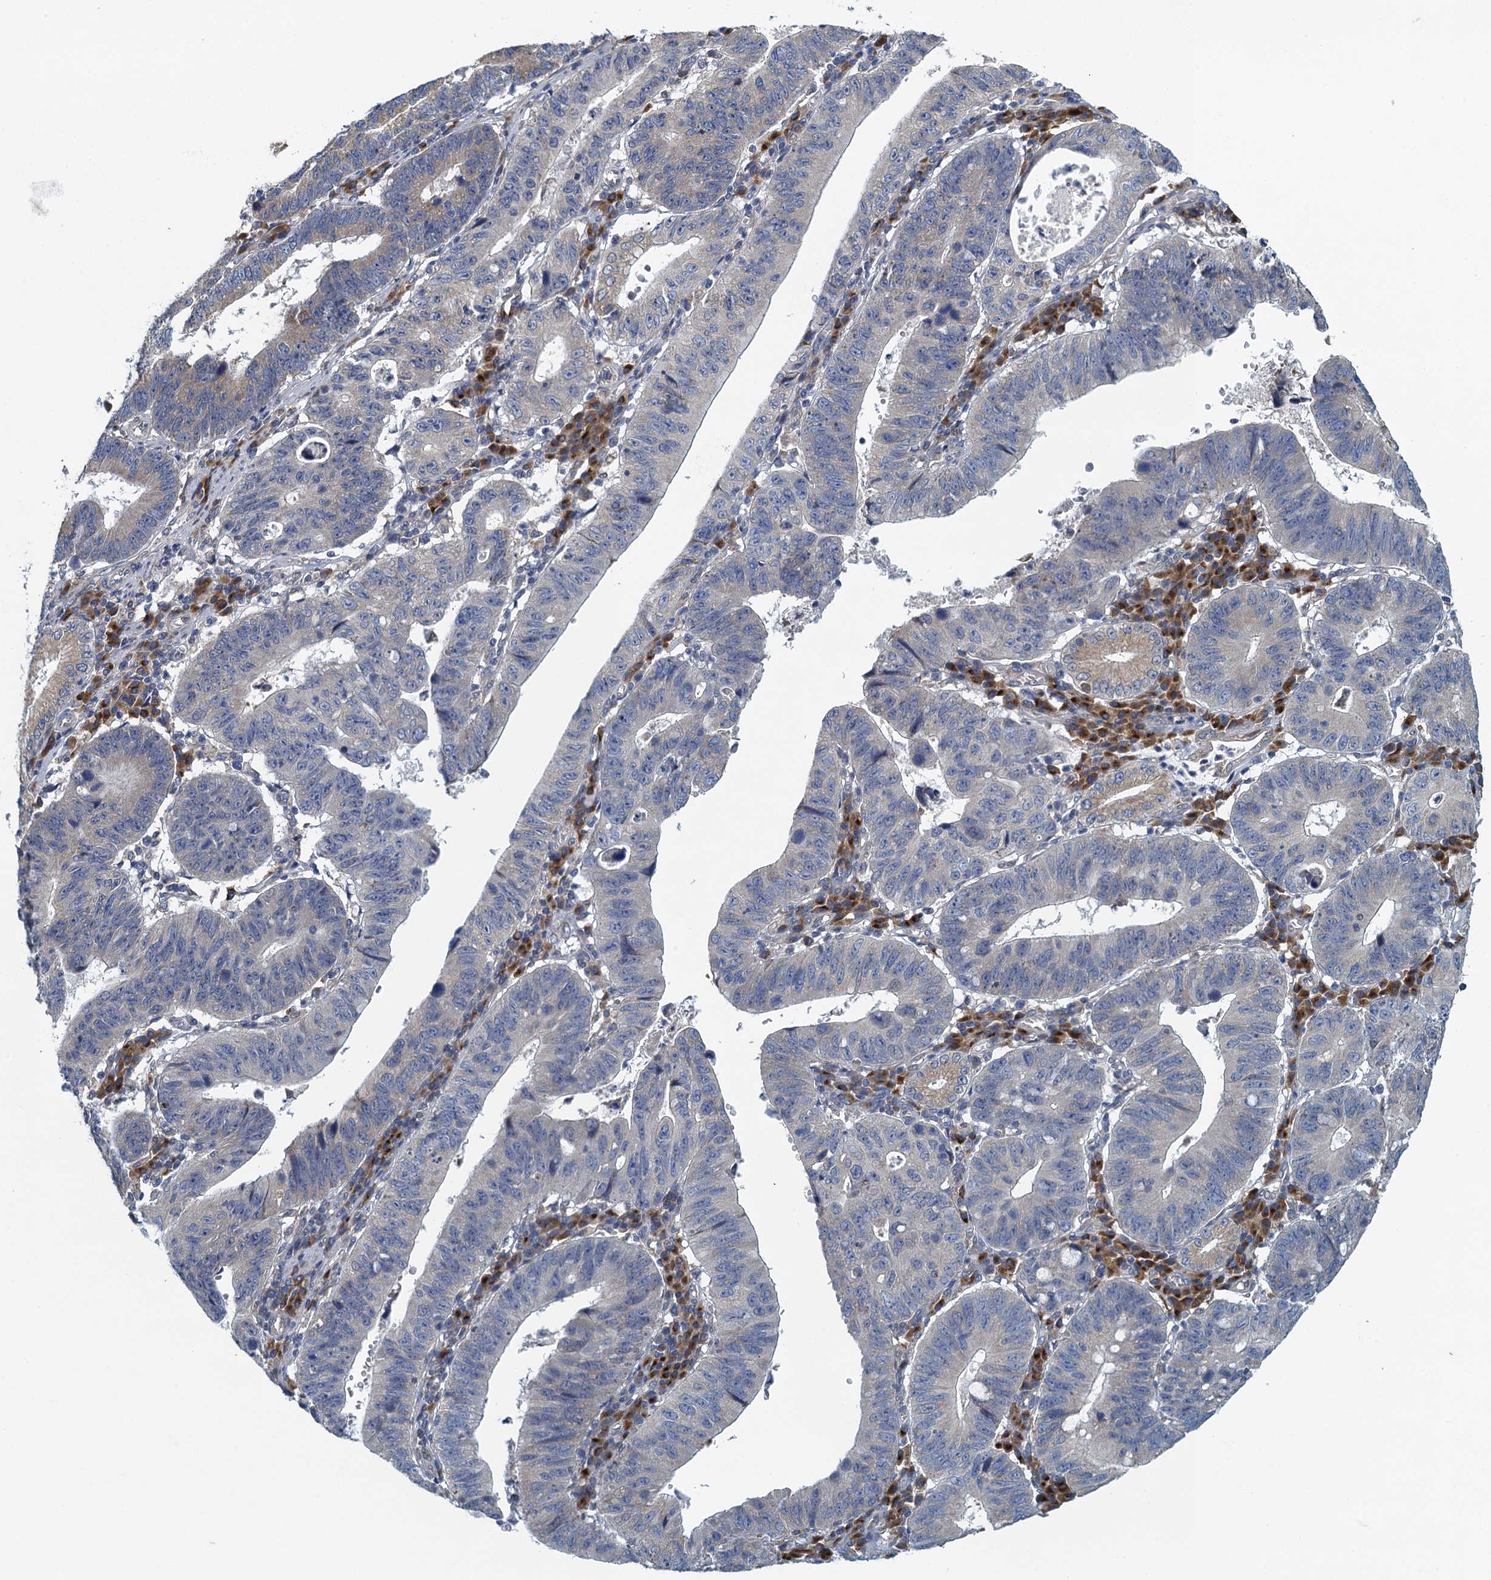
{"staining": {"intensity": "negative", "quantity": "none", "location": "none"}, "tissue": "stomach cancer", "cell_type": "Tumor cells", "image_type": "cancer", "snomed": [{"axis": "morphology", "description": "Adenocarcinoma, NOS"}, {"axis": "topography", "description": "Stomach"}], "caption": "Adenocarcinoma (stomach) was stained to show a protein in brown. There is no significant staining in tumor cells.", "gene": "ALG2", "patient": {"sex": "male", "age": 59}}